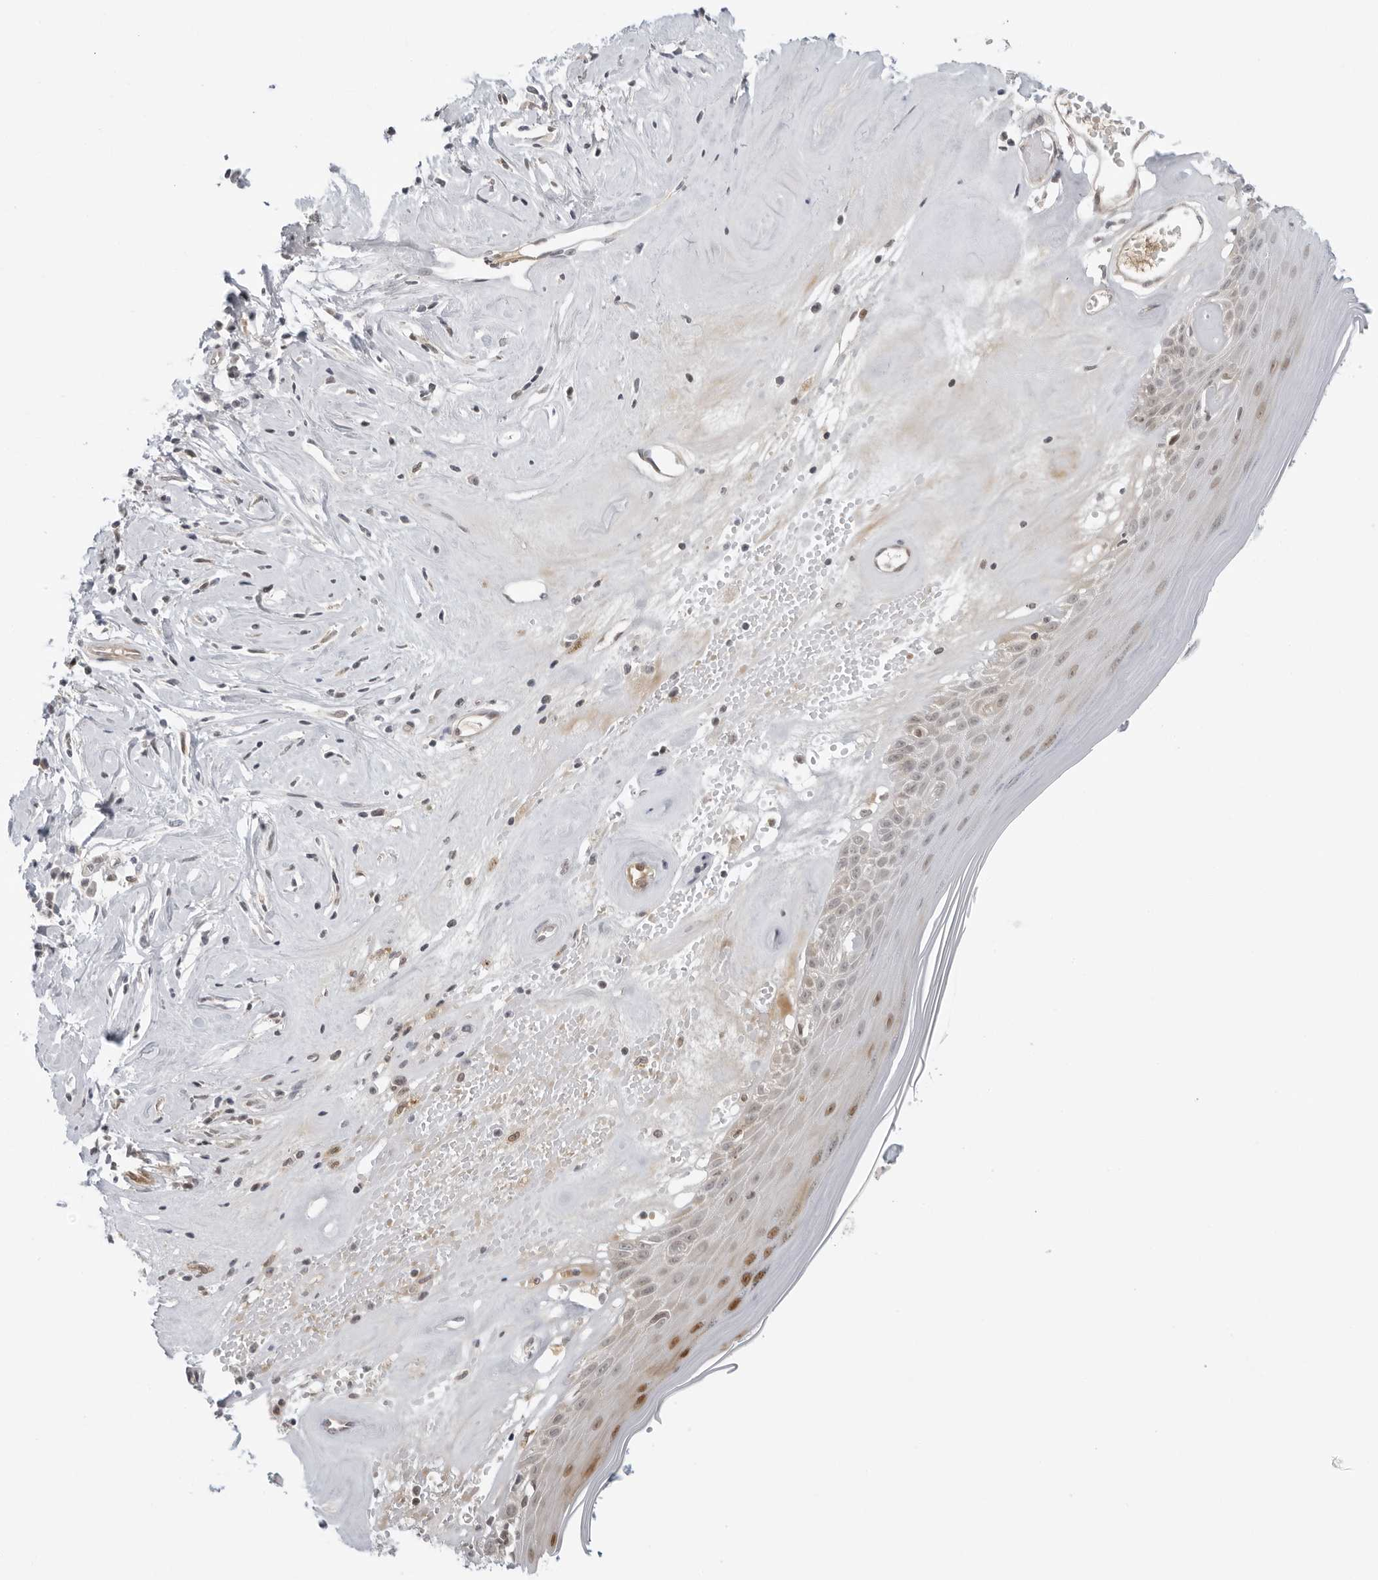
{"staining": {"intensity": "strong", "quantity": "25%-75%", "location": "nuclear"}, "tissue": "skin", "cell_type": "Epidermal cells", "image_type": "normal", "snomed": [{"axis": "morphology", "description": "Normal tissue, NOS"}, {"axis": "morphology", "description": "Inflammation, NOS"}, {"axis": "topography", "description": "Vulva"}], "caption": "IHC histopathology image of unremarkable human skin stained for a protein (brown), which reveals high levels of strong nuclear staining in about 25%-75% of epidermal cells.", "gene": "SUGCT", "patient": {"sex": "female", "age": 84}}